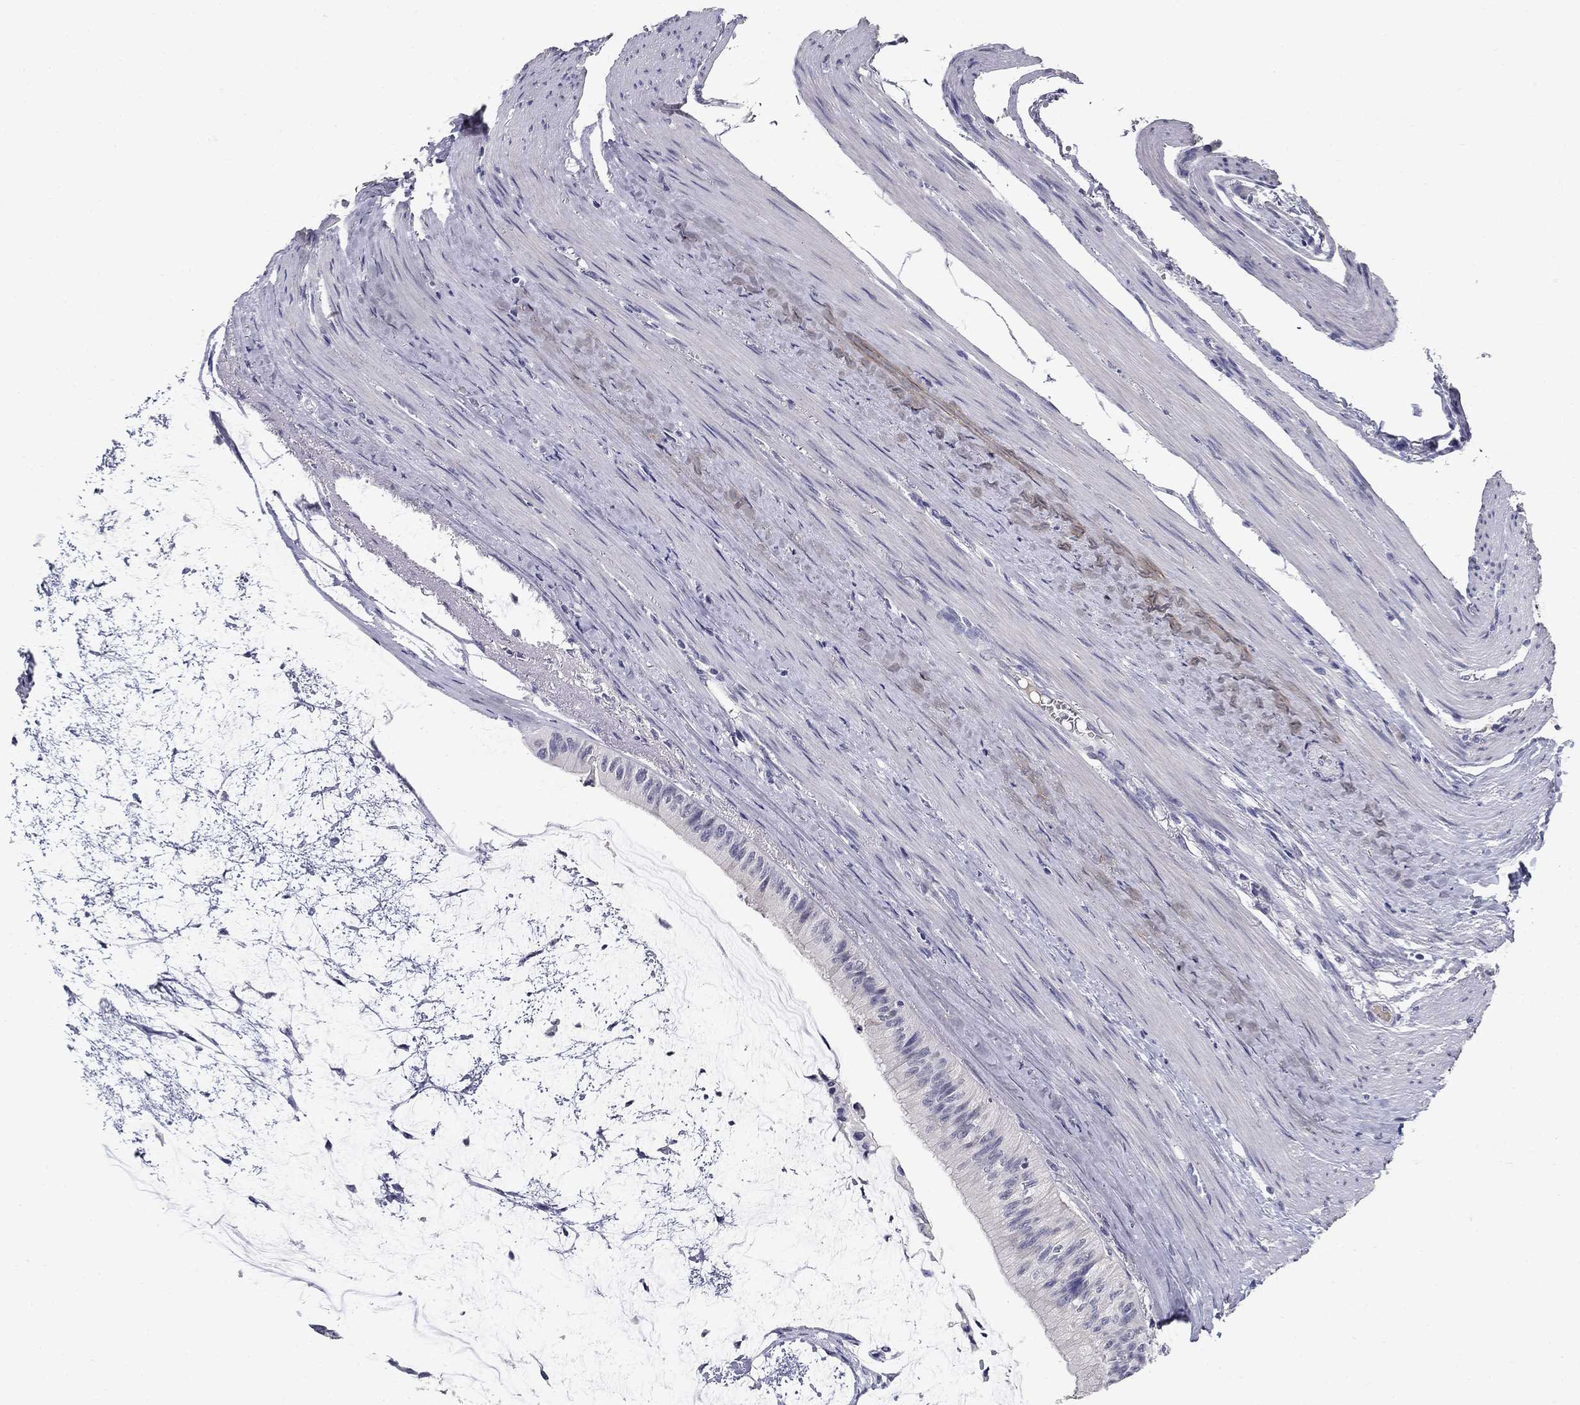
{"staining": {"intensity": "negative", "quantity": "none", "location": "none"}, "tissue": "colorectal cancer", "cell_type": "Tumor cells", "image_type": "cancer", "snomed": [{"axis": "morphology", "description": "Normal tissue, NOS"}, {"axis": "morphology", "description": "Adenocarcinoma, NOS"}, {"axis": "topography", "description": "Colon"}], "caption": "This is an immunohistochemistry (IHC) photomicrograph of colorectal adenocarcinoma. There is no staining in tumor cells.", "gene": "POMC", "patient": {"sex": "male", "age": 65}}